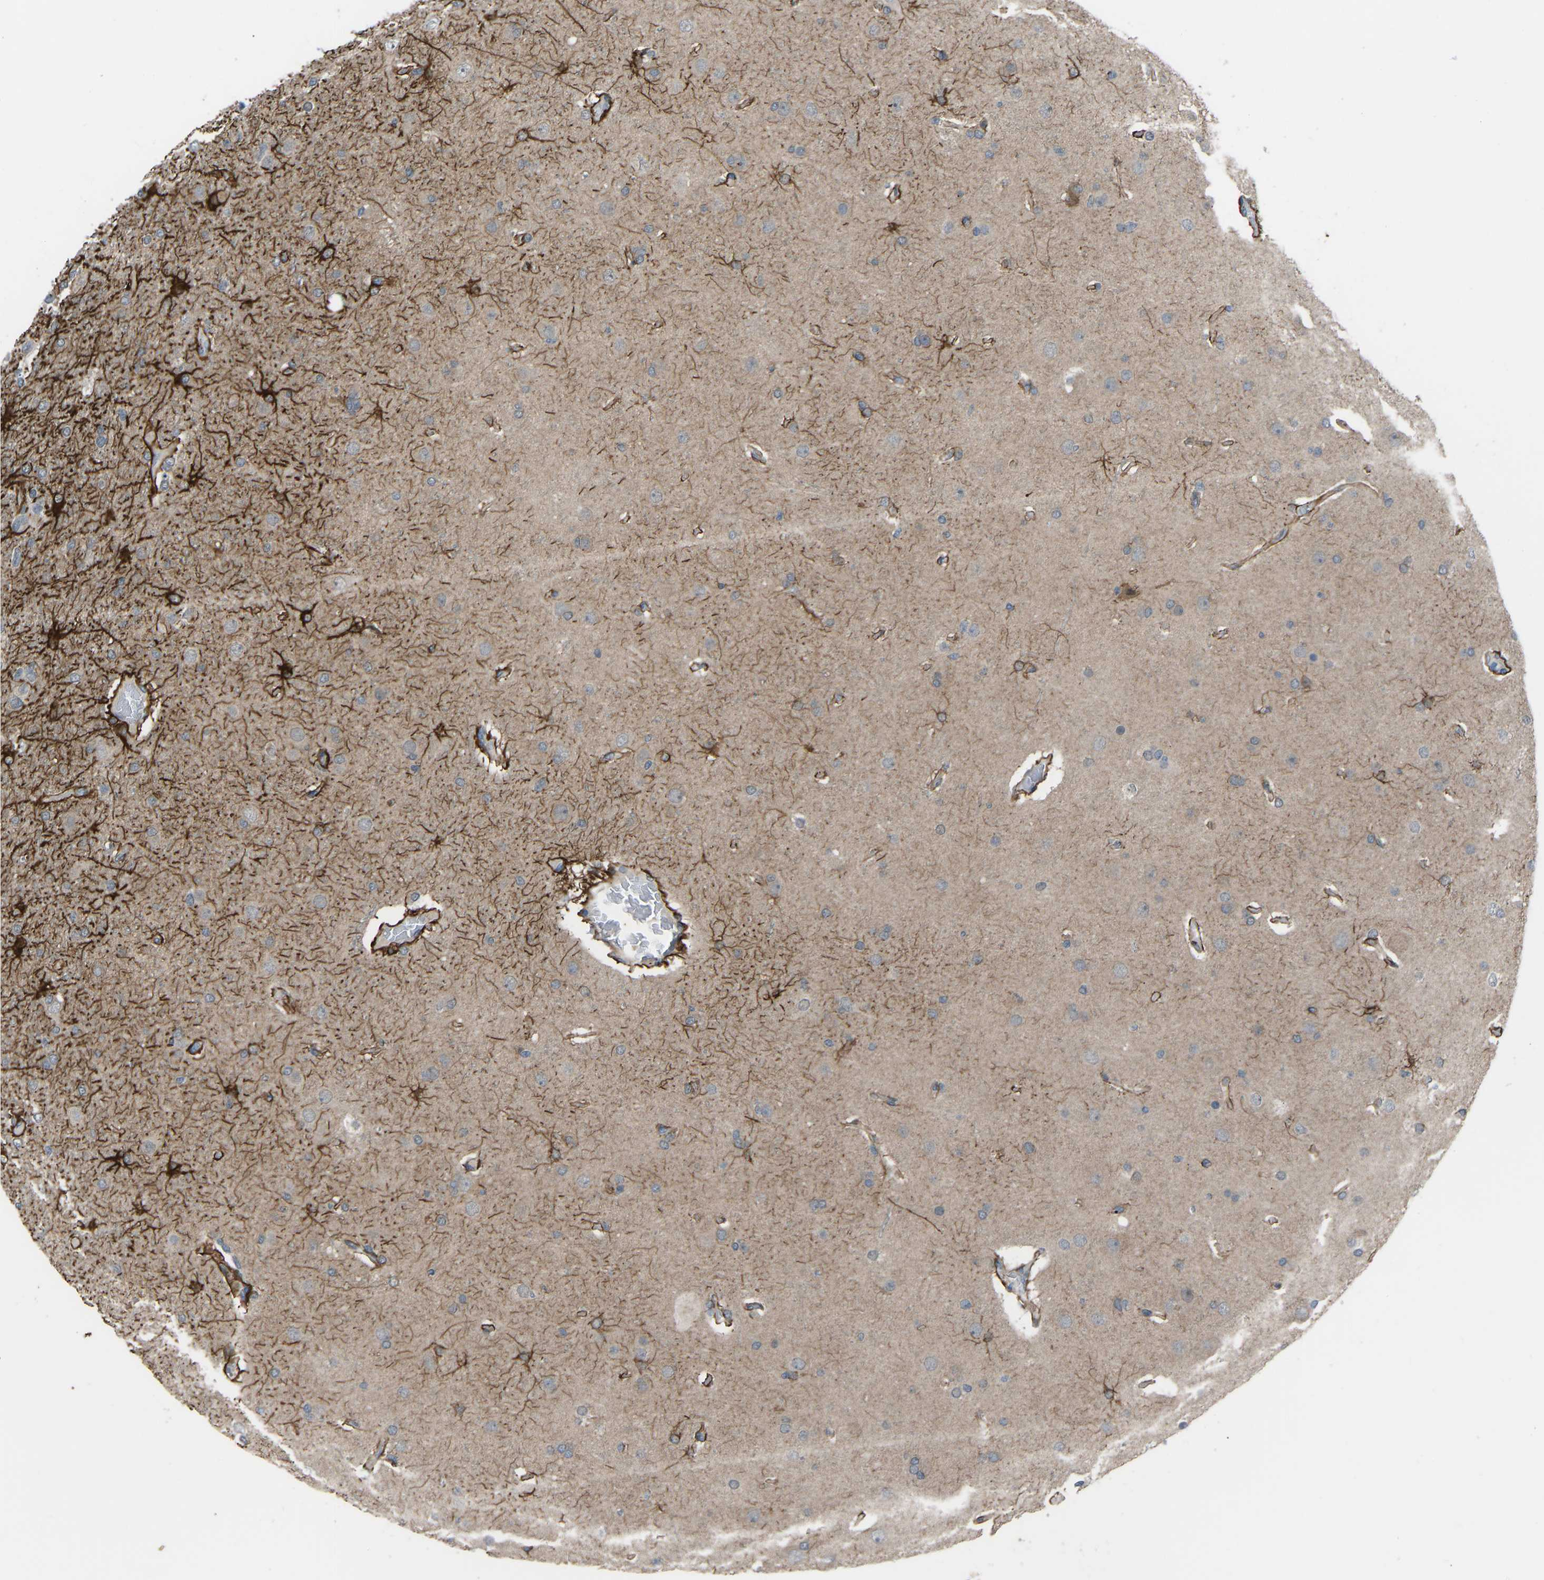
{"staining": {"intensity": "weak", "quantity": "25%-75%", "location": "cytoplasmic/membranous"}, "tissue": "glioma", "cell_type": "Tumor cells", "image_type": "cancer", "snomed": [{"axis": "morphology", "description": "Glioma, malignant, High grade"}, {"axis": "topography", "description": "Brain"}], "caption": "Glioma stained with a protein marker reveals weak staining in tumor cells.", "gene": "CDK2AP1", "patient": {"sex": "female", "age": 58}}